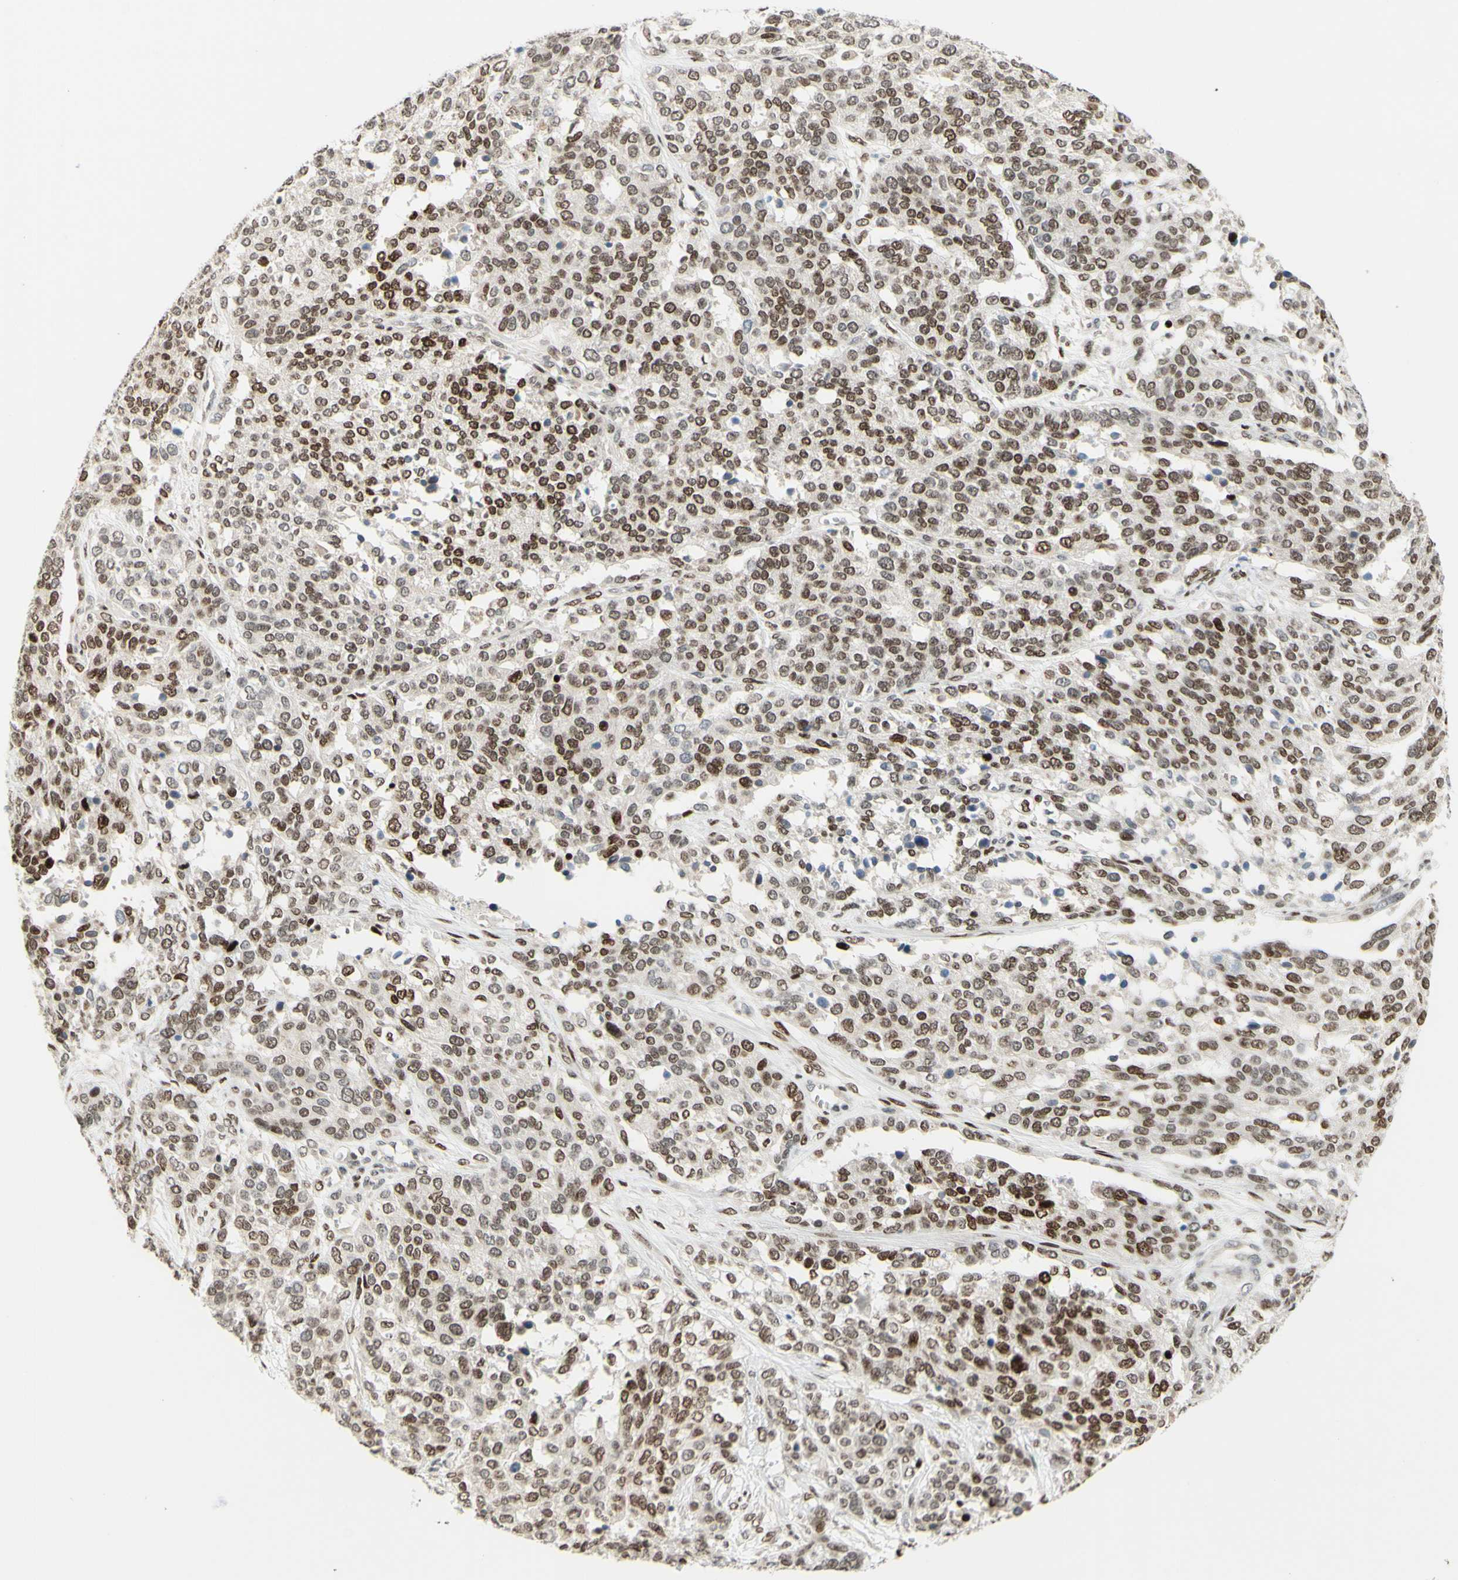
{"staining": {"intensity": "strong", "quantity": "25%-75%", "location": "nuclear"}, "tissue": "ovarian cancer", "cell_type": "Tumor cells", "image_type": "cancer", "snomed": [{"axis": "morphology", "description": "Cystadenocarcinoma, serous, NOS"}, {"axis": "topography", "description": "Ovary"}], "caption": "A high amount of strong nuclear staining is identified in approximately 25%-75% of tumor cells in ovarian cancer (serous cystadenocarcinoma) tissue.", "gene": "CDKL5", "patient": {"sex": "female", "age": 44}}